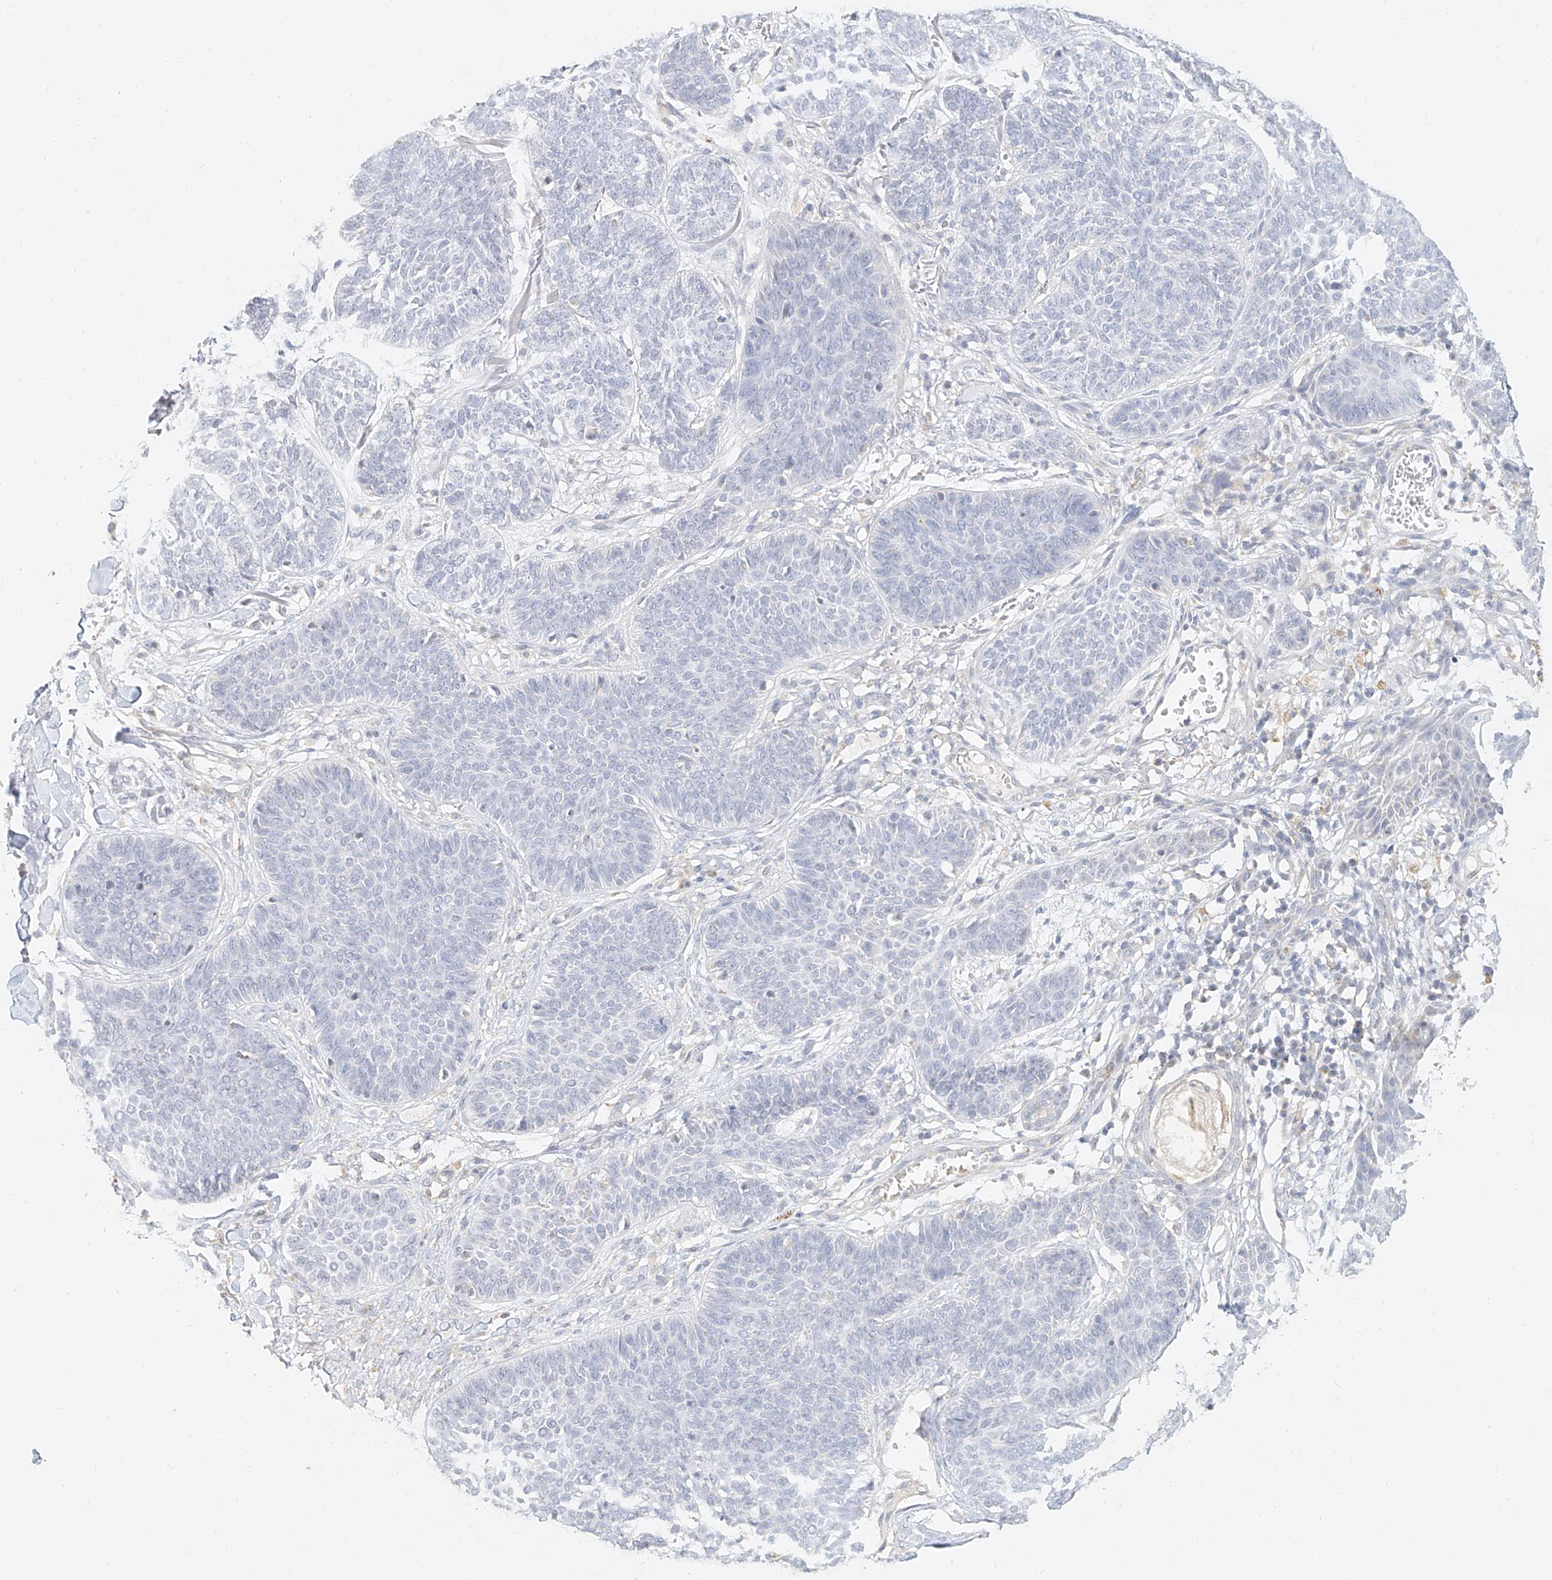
{"staining": {"intensity": "negative", "quantity": "none", "location": "none"}, "tissue": "skin cancer", "cell_type": "Tumor cells", "image_type": "cancer", "snomed": [{"axis": "morphology", "description": "Basal cell carcinoma"}, {"axis": "topography", "description": "Skin"}], "caption": "The image demonstrates no significant positivity in tumor cells of skin cancer (basal cell carcinoma).", "gene": "CXorf58", "patient": {"sex": "male", "age": 85}}